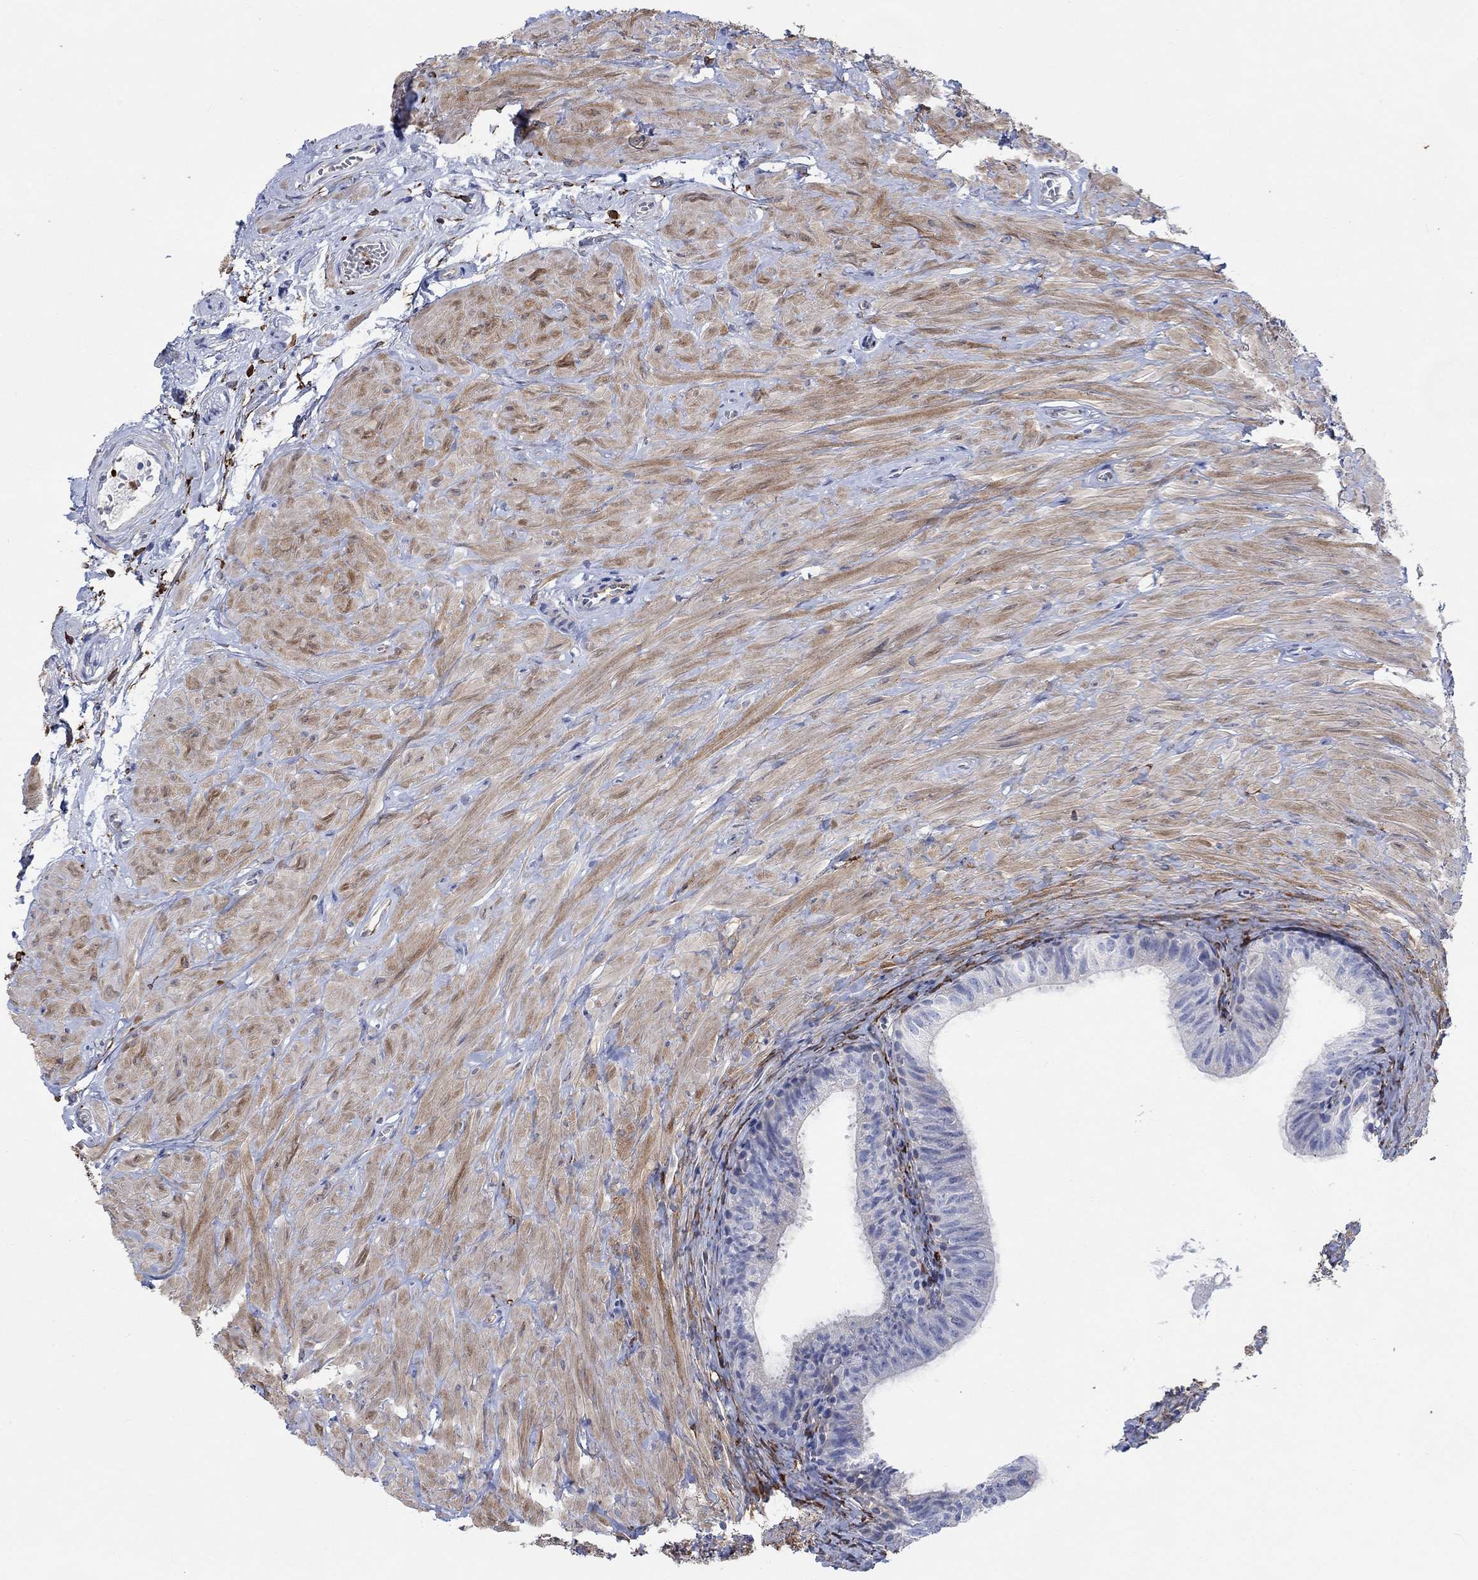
{"staining": {"intensity": "negative", "quantity": "none", "location": "none"}, "tissue": "epididymis", "cell_type": "Glandular cells", "image_type": "normal", "snomed": [{"axis": "morphology", "description": "Normal tissue, NOS"}, {"axis": "topography", "description": "Epididymis"}, {"axis": "topography", "description": "Vas deferens"}], "caption": "An immunohistochemistry (IHC) image of benign epididymis is shown. There is no staining in glandular cells of epididymis. (Brightfield microscopy of DAB immunohistochemistry (IHC) at high magnification).", "gene": "TGM2", "patient": {"sex": "male", "age": 23}}